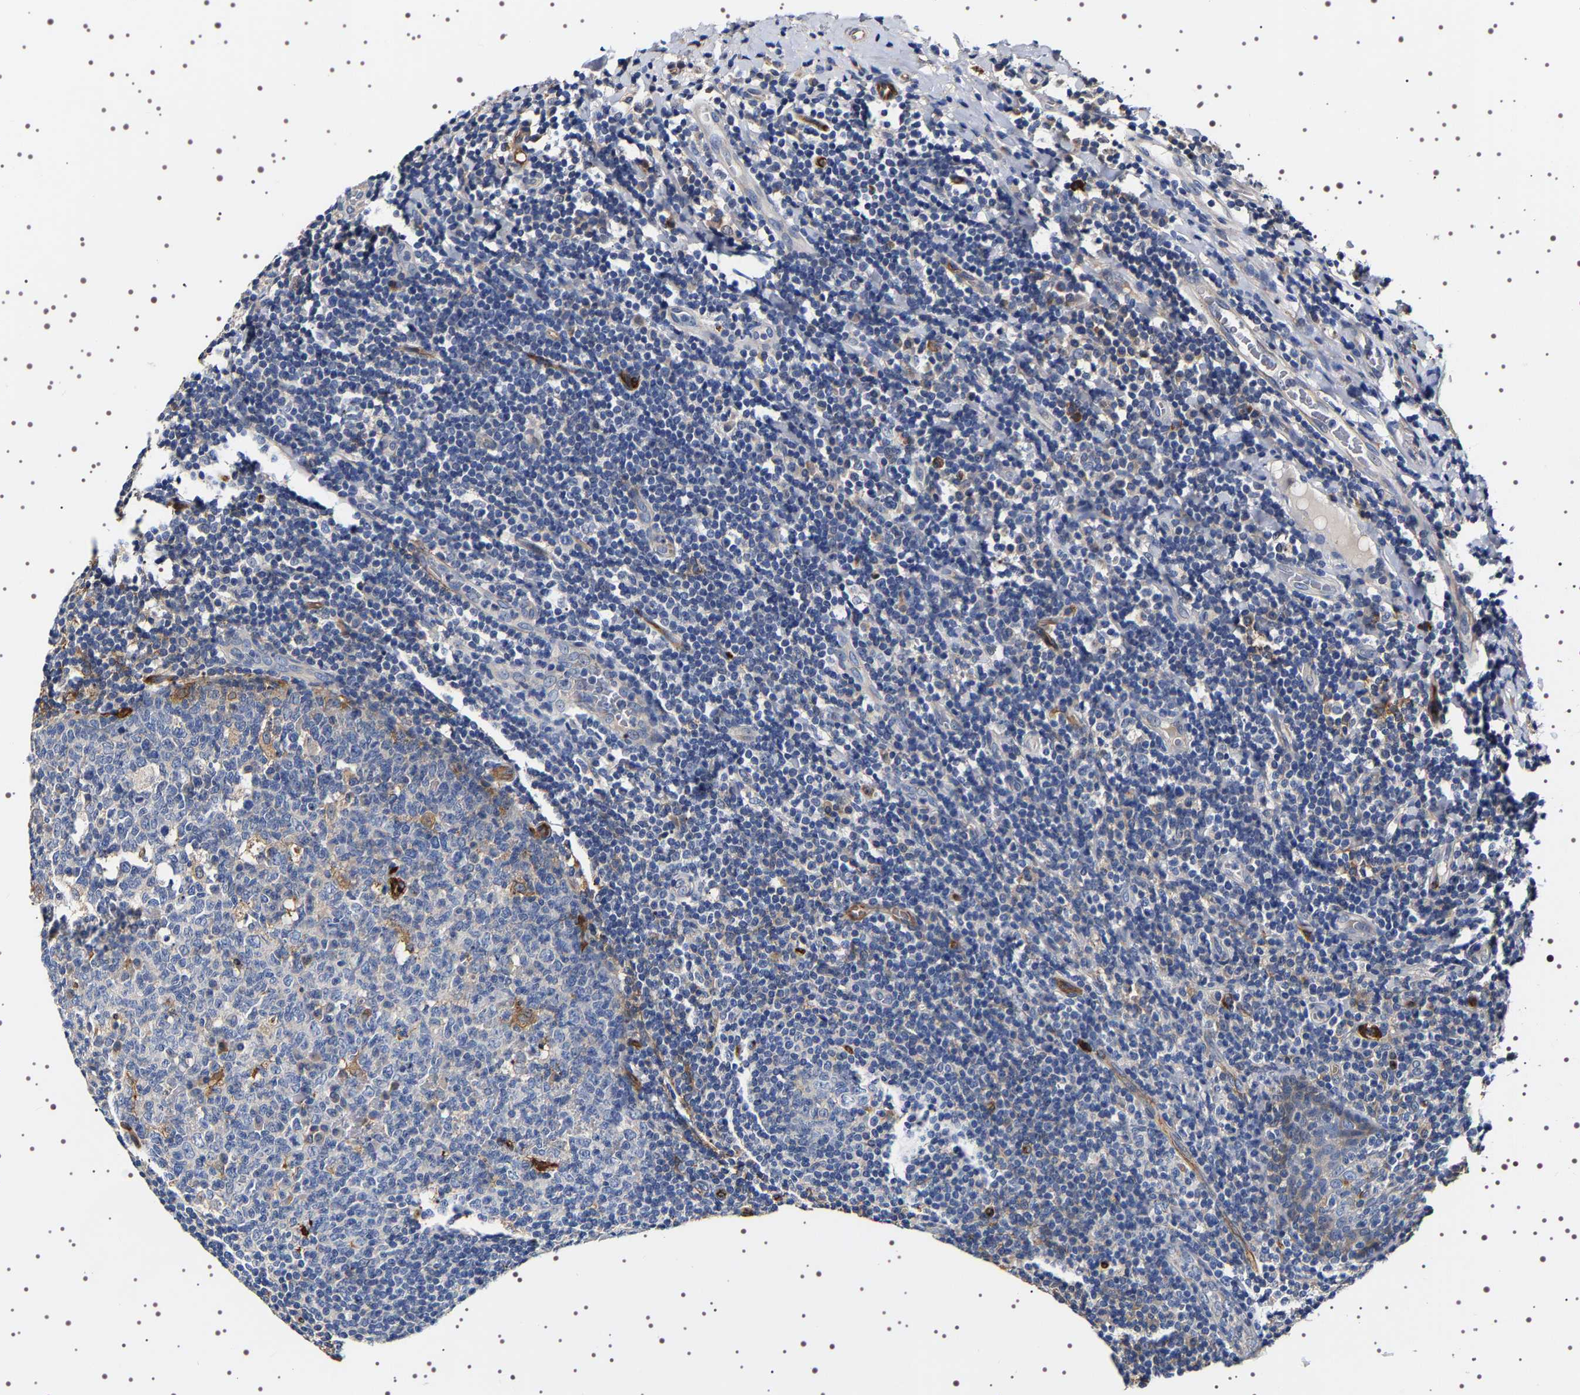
{"staining": {"intensity": "weak", "quantity": "<25%", "location": "cytoplasmic/membranous"}, "tissue": "tonsil", "cell_type": "Germinal center cells", "image_type": "normal", "snomed": [{"axis": "morphology", "description": "Normal tissue, NOS"}, {"axis": "topography", "description": "Tonsil"}], "caption": "High power microscopy photomicrograph of an immunohistochemistry (IHC) histopathology image of benign tonsil, revealing no significant positivity in germinal center cells.", "gene": "ALPL", "patient": {"sex": "male", "age": 31}}